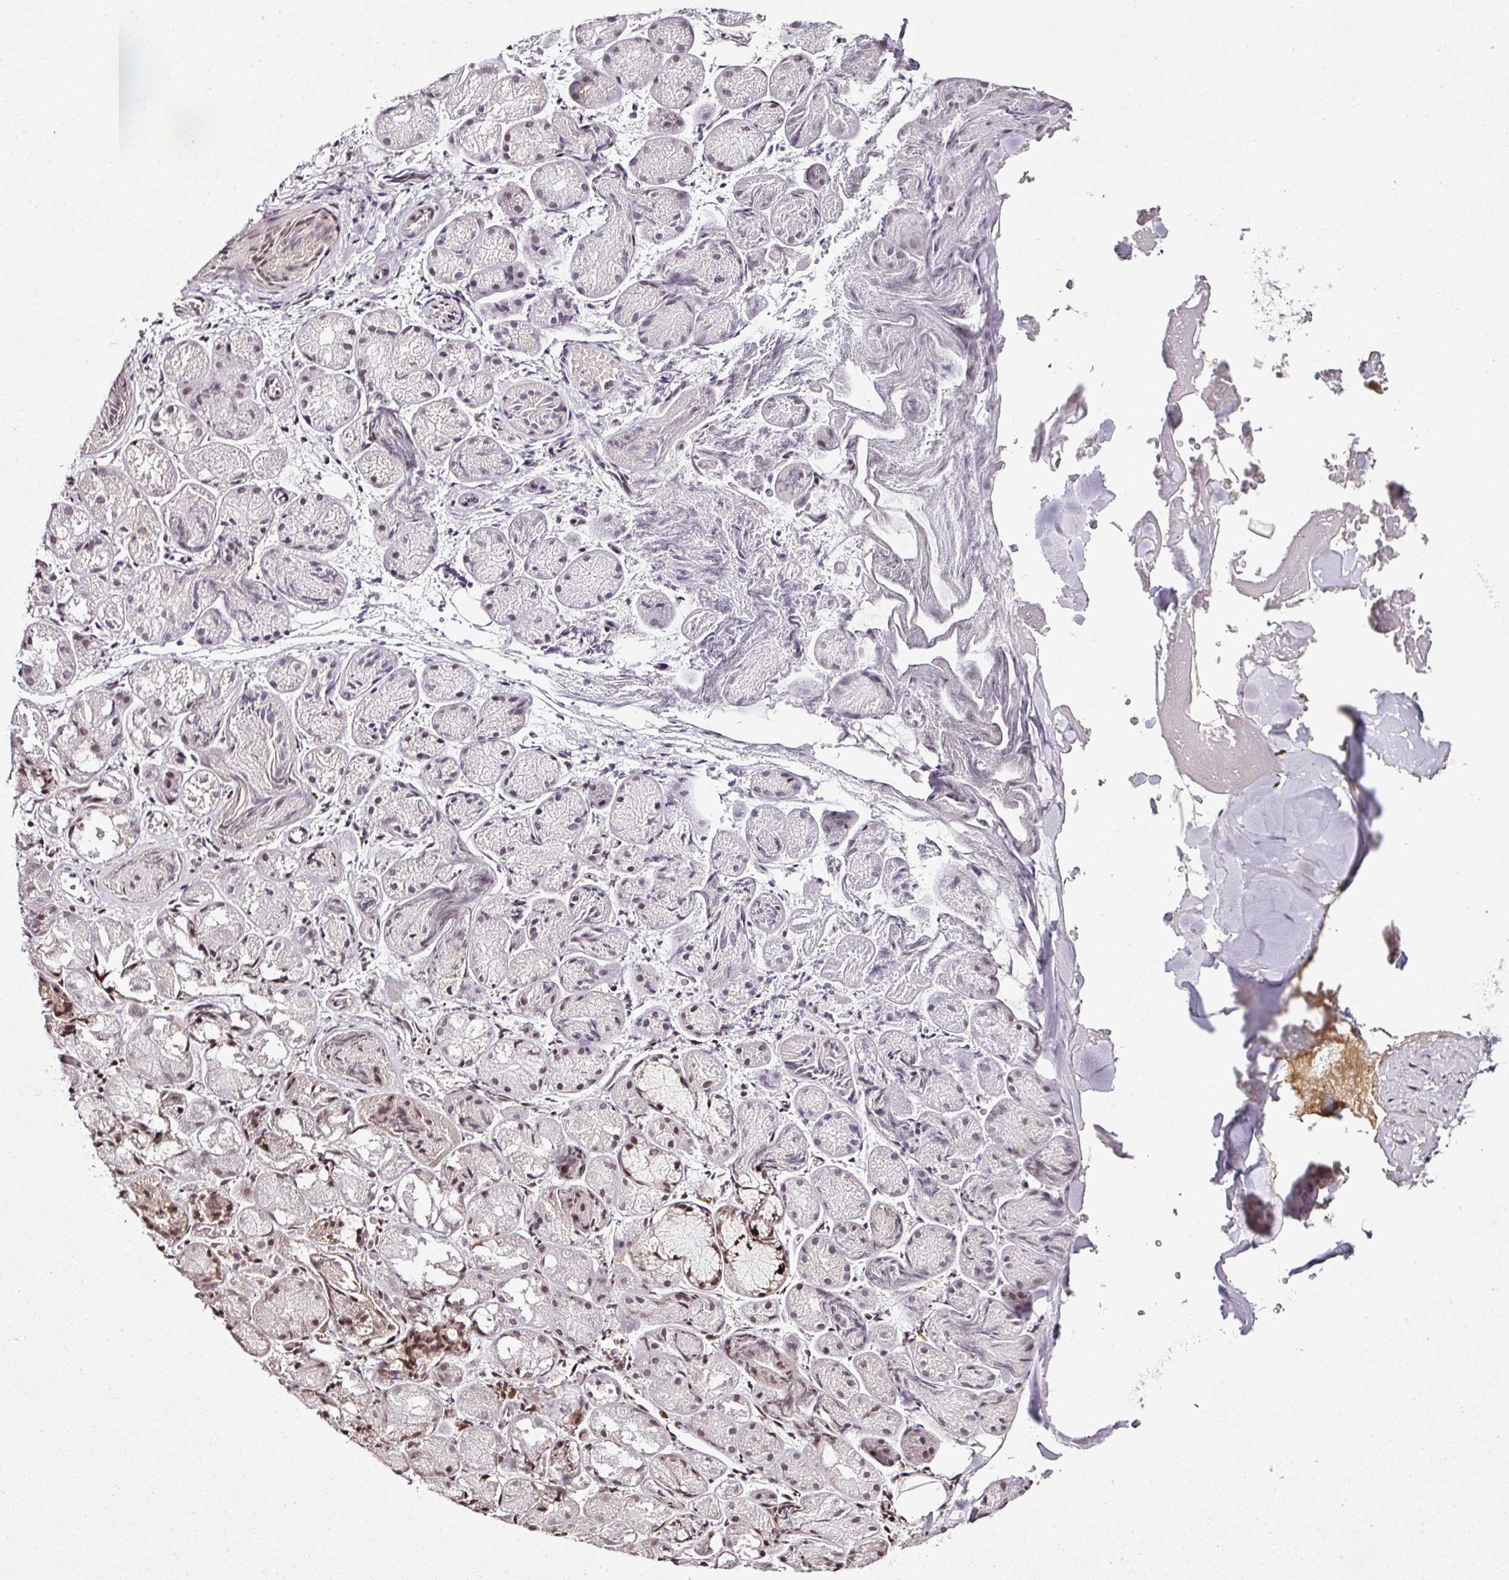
{"staining": {"intensity": "weak", "quantity": "25%-75%", "location": "nuclear"}, "tissue": "salivary gland", "cell_type": "Glandular cells", "image_type": "normal", "snomed": [{"axis": "morphology", "description": "Normal tissue, NOS"}, {"axis": "topography", "description": "Salivary gland"}], "caption": "DAB immunohistochemical staining of unremarkable salivary gland shows weak nuclear protein positivity in about 25%-75% of glandular cells.", "gene": "COPRS", "patient": {"sex": "female", "age": 24}}